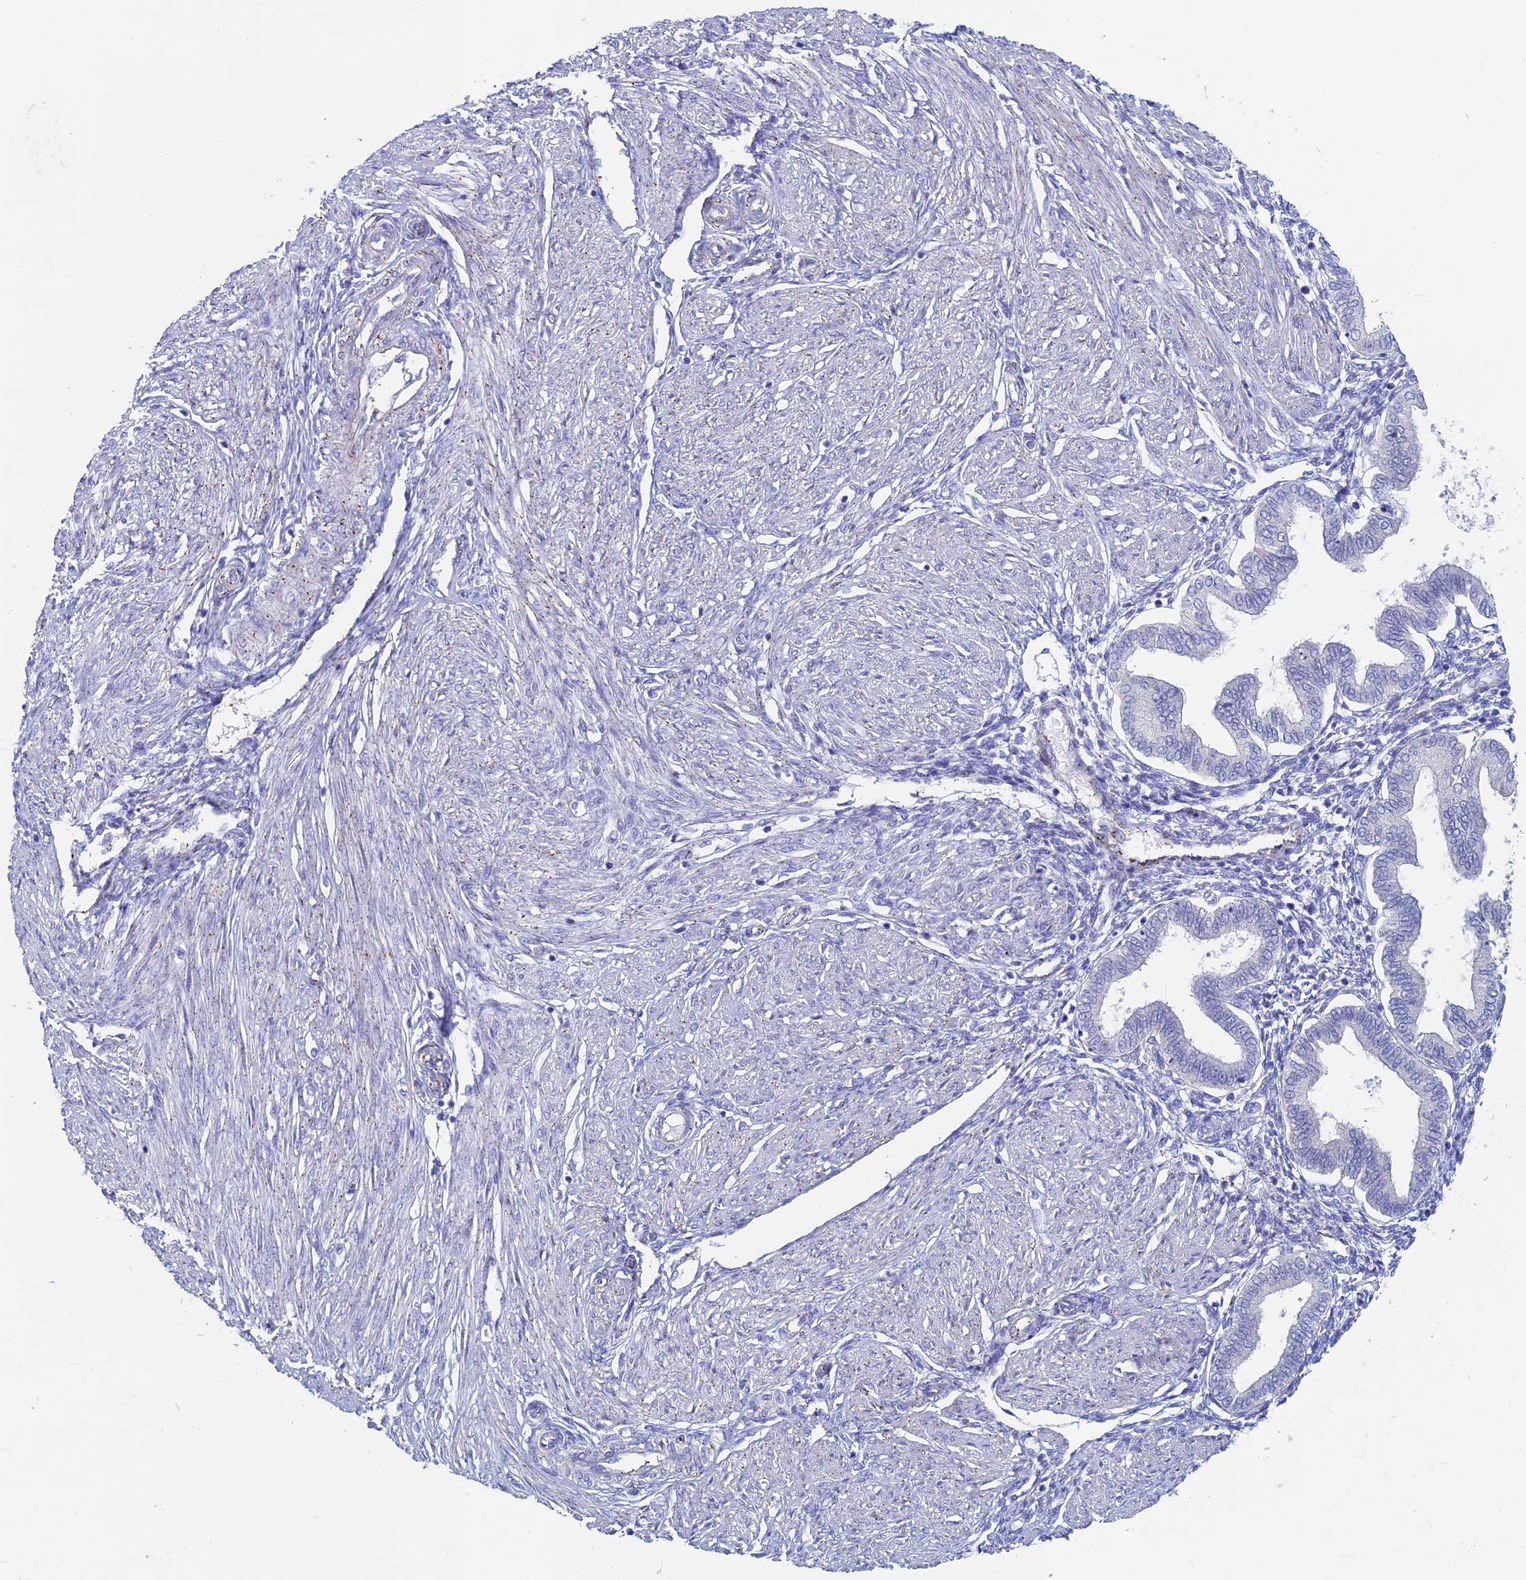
{"staining": {"intensity": "negative", "quantity": "none", "location": "none"}, "tissue": "endometrium", "cell_type": "Cells in endometrial stroma", "image_type": "normal", "snomed": [{"axis": "morphology", "description": "Normal tissue, NOS"}, {"axis": "topography", "description": "Endometrium"}], "caption": "The immunohistochemistry micrograph has no significant staining in cells in endometrial stroma of endometrium.", "gene": "MAGEB6", "patient": {"sex": "female", "age": 53}}